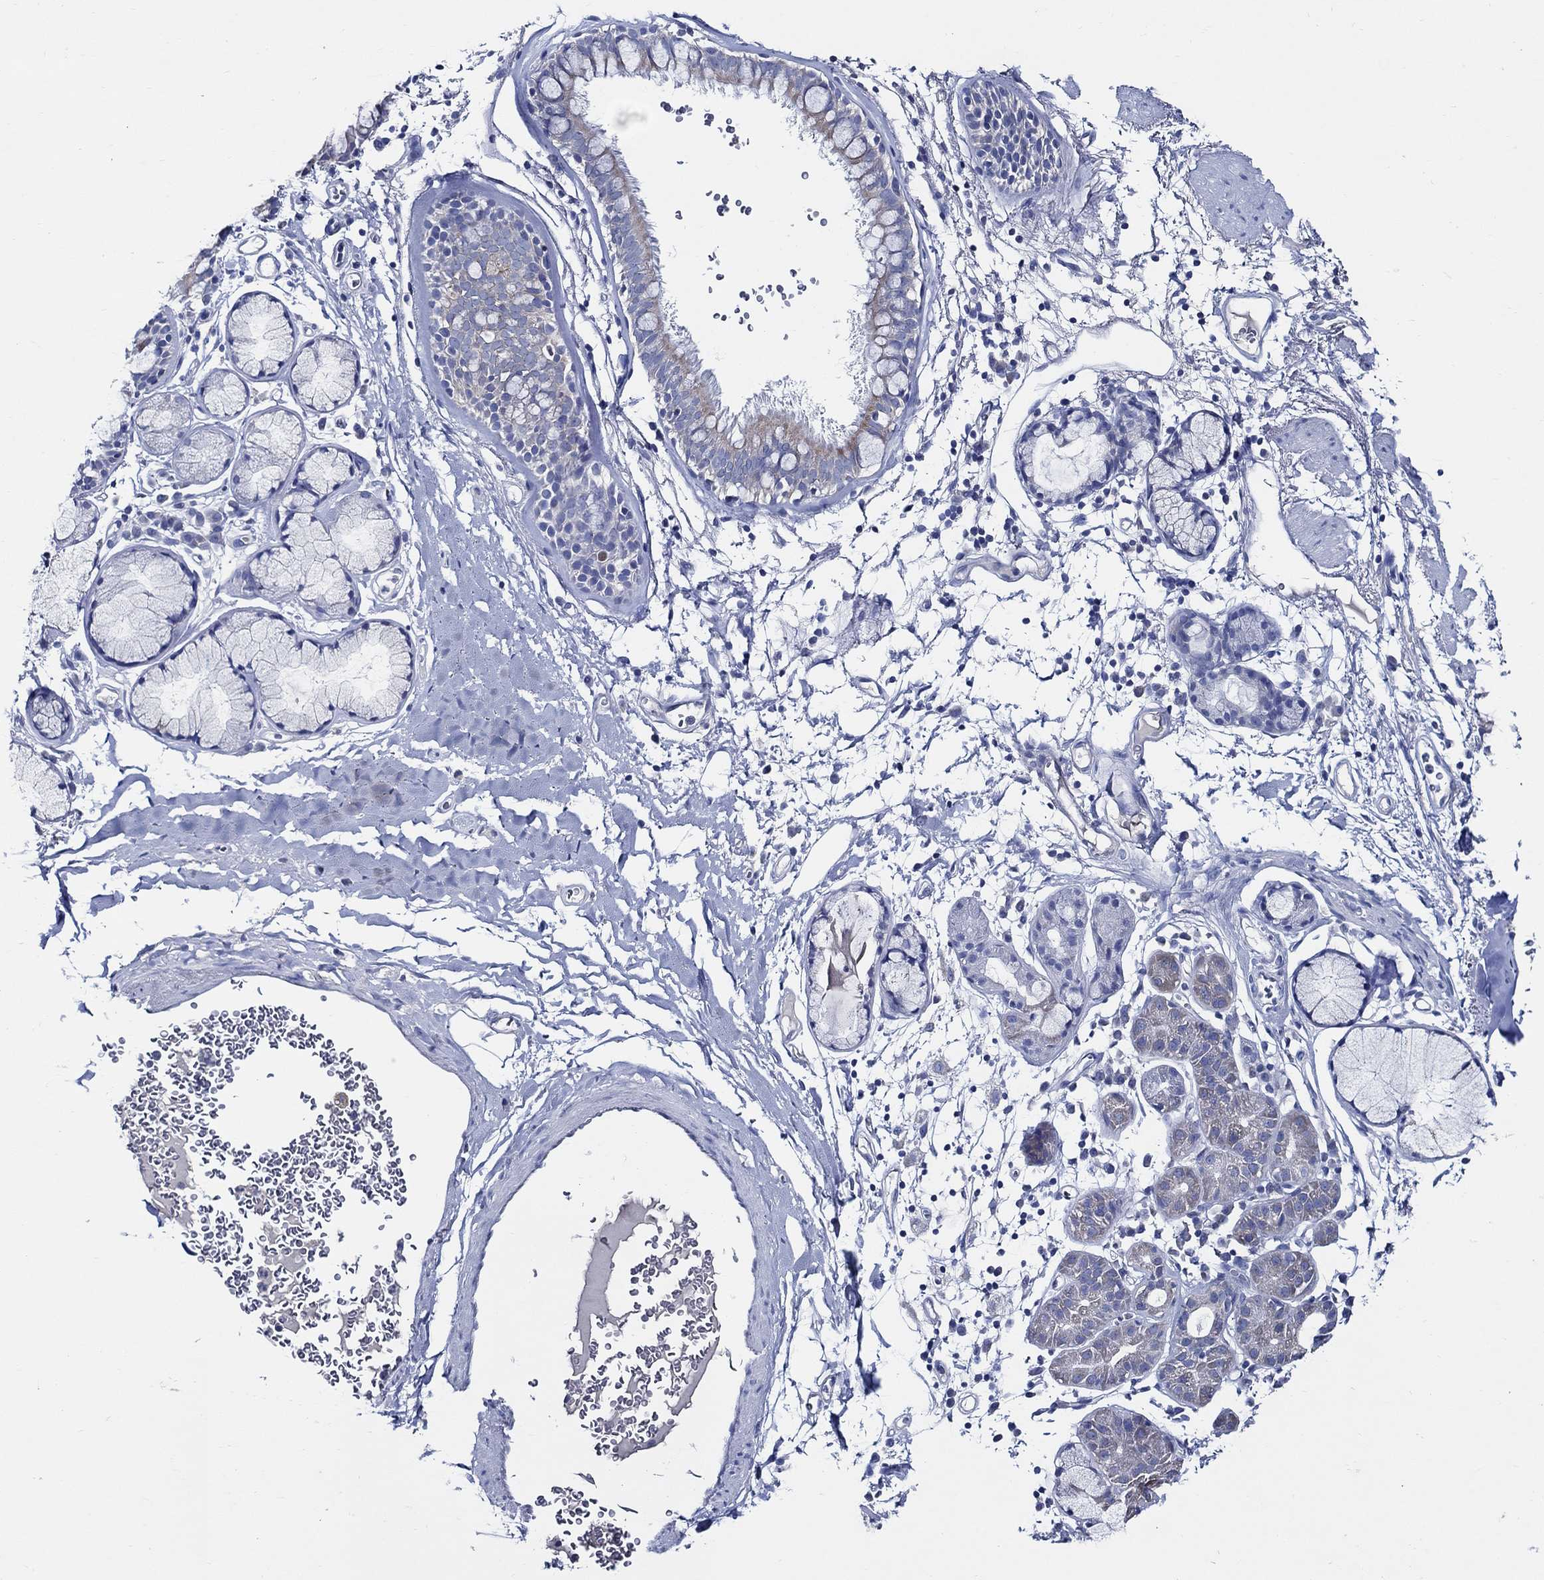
{"staining": {"intensity": "weak", "quantity": "25%-75%", "location": "cytoplasmic/membranous"}, "tissue": "bronchus", "cell_type": "Respiratory epithelial cells", "image_type": "normal", "snomed": [{"axis": "morphology", "description": "Normal tissue, NOS"}, {"axis": "morphology", "description": "Squamous cell carcinoma, NOS"}, {"axis": "topography", "description": "Cartilage tissue"}, {"axis": "topography", "description": "Bronchus"}], "caption": "Immunohistochemistry (IHC) of benign bronchus displays low levels of weak cytoplasmic/membranous expression in about 25%-75% of respiratory epithelial cells.", "gene": "SKOR1", "patient": {"sex": "male", "age": 72}}